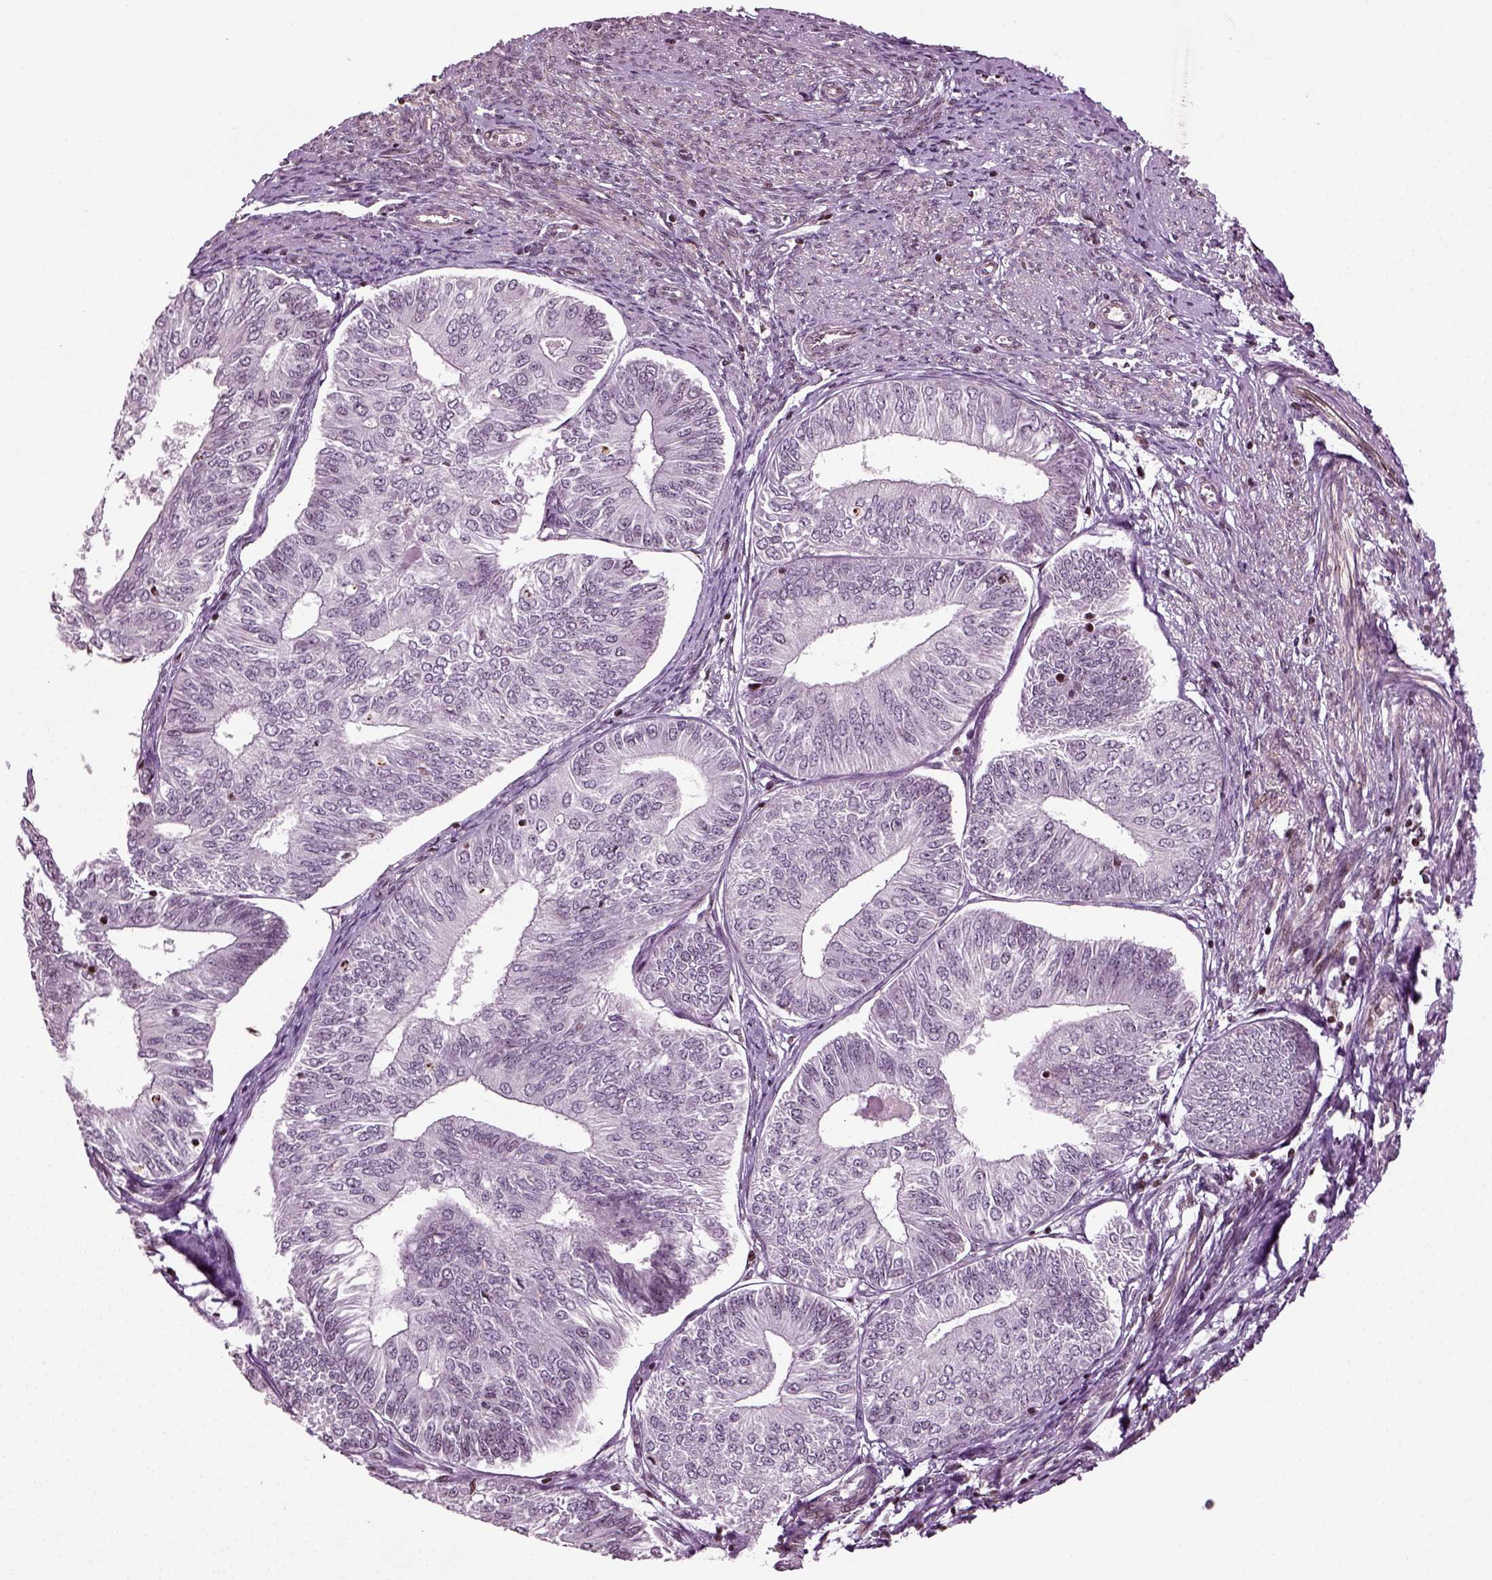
{"staining": {"intensity": "negative", "quantity": "none", "location": "none"}, "tissue": "endometrial cancer", "cell_type": "Tumor cells", "image_type": "cancer", "snomed": [{"axis": "morphology", "description": "Adenocarcinoma, NOS"}, {"axis": "topography", "description": "Endometrium"}], "caption": "This is an immunohistochemistry (IHC) image of human adenocarcinoma (endometrial). There is no expression in tumor cells.", "gene": "HEYL", "patient": {"sex": "female", "age": 58}}